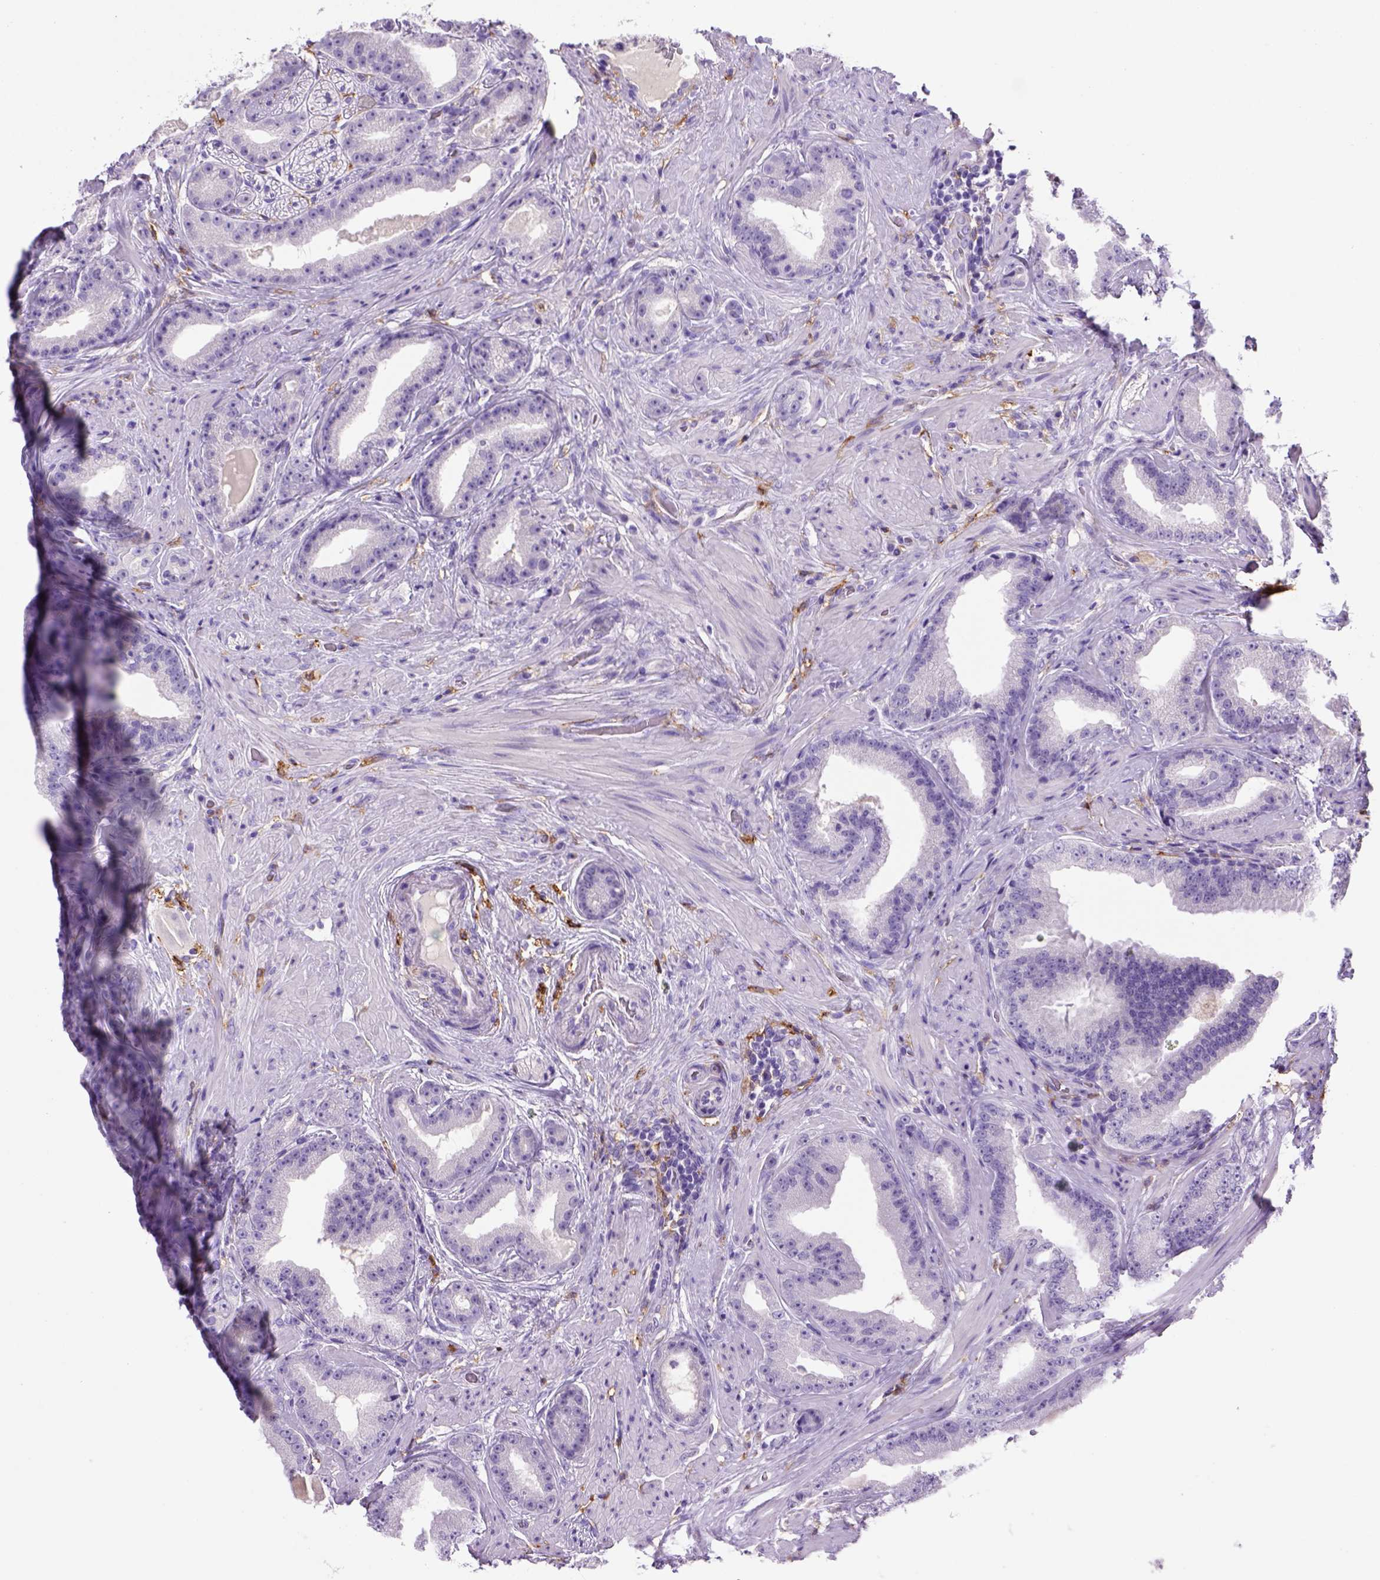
{"staining": {"intensity": "negative", "quantity": "none", "location": "none"}, "tissue": "prostate cancer", "cell_type": "Tumor cells", "image_type": "cancer", "snomed": [{"axis": "morphology", "description": "Adenocarcinoma, Low grade"}, {"axis": "topography", "description": "Prostate"}], "caption": "IHC histopathology image of prostate cancer (low-grade adenocarcinoma) stained for a protein (brown), which reveals no expression in tumor cells.", "gene": "CD14", "patient": {"sex": "male", "age": 60}}